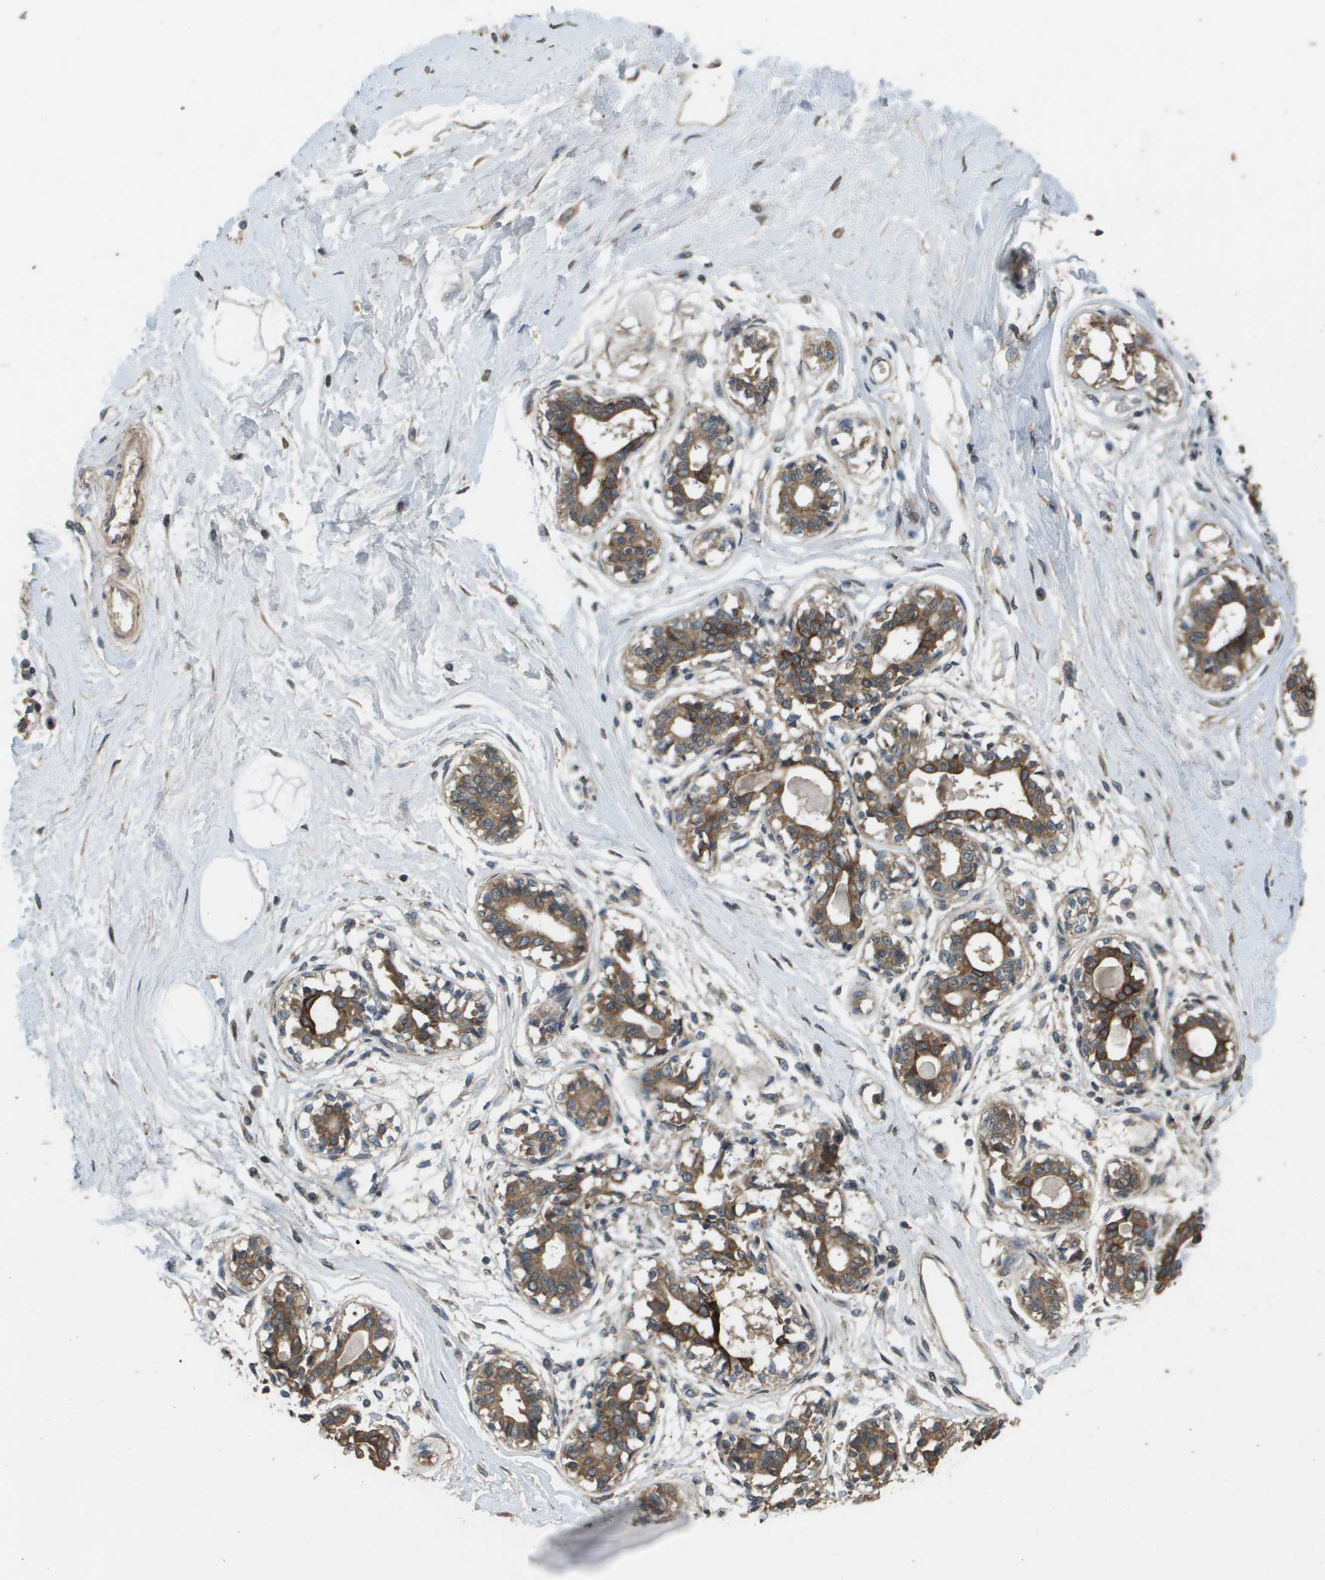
{"staining": {"intensity": "weak", "quantity": ">75%", "location": "cytoplasmic/membranous"}, "tissue": "breast", "cell_type": "Adipocytes", "image_type": "normal", "snomed": [{"axis": "morphology", "description": "Normal tissue, NOS"}, {"axis": "topography", "description": "Breast"}], "caption": "The immunohistochemical stain highlights weak cytoplasmic/membranous positivity in adipocytes of benign breast.", "gene": "KRT23", "patient": {"sex": "female", "age": 45}}